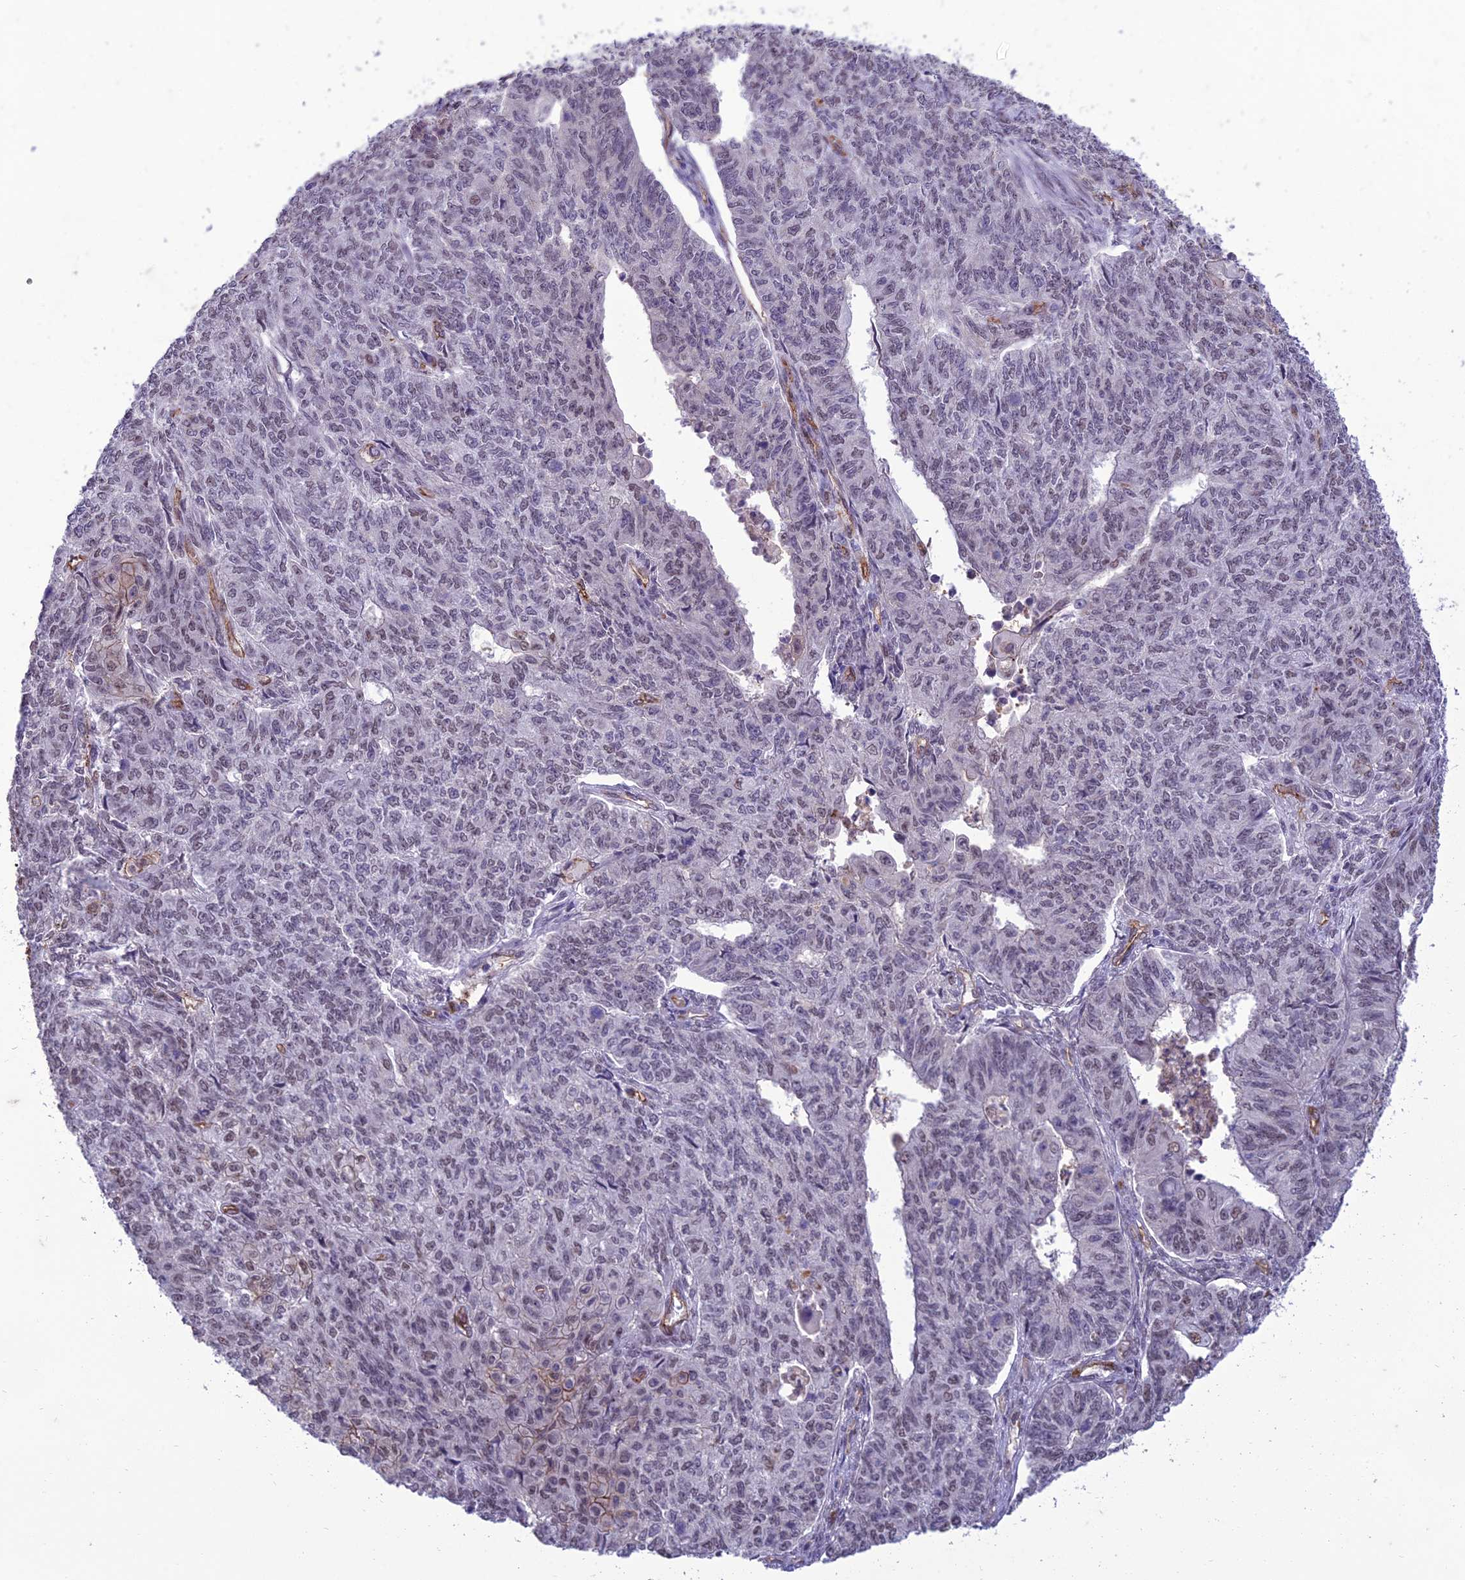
{"staining": {"intensity": "weak", "quantity": "<25%", "location": "nuclear"}, "tissue": "endometrial cancer", "cell_type": "Tumor cells", "image_type": "cancer", "snomed": [{"axis": "morphology", "description": "Adenocarcinoma, NOS"}, {"axis": "topography", "description": "Endometrium"}], "caption": "This is an immunohistochemistry photomicrograph of endometrial cancer. There is no staining in tumor cells.", "gene": "RANBP3", "patient": {"sex": "female", "age": 32}}